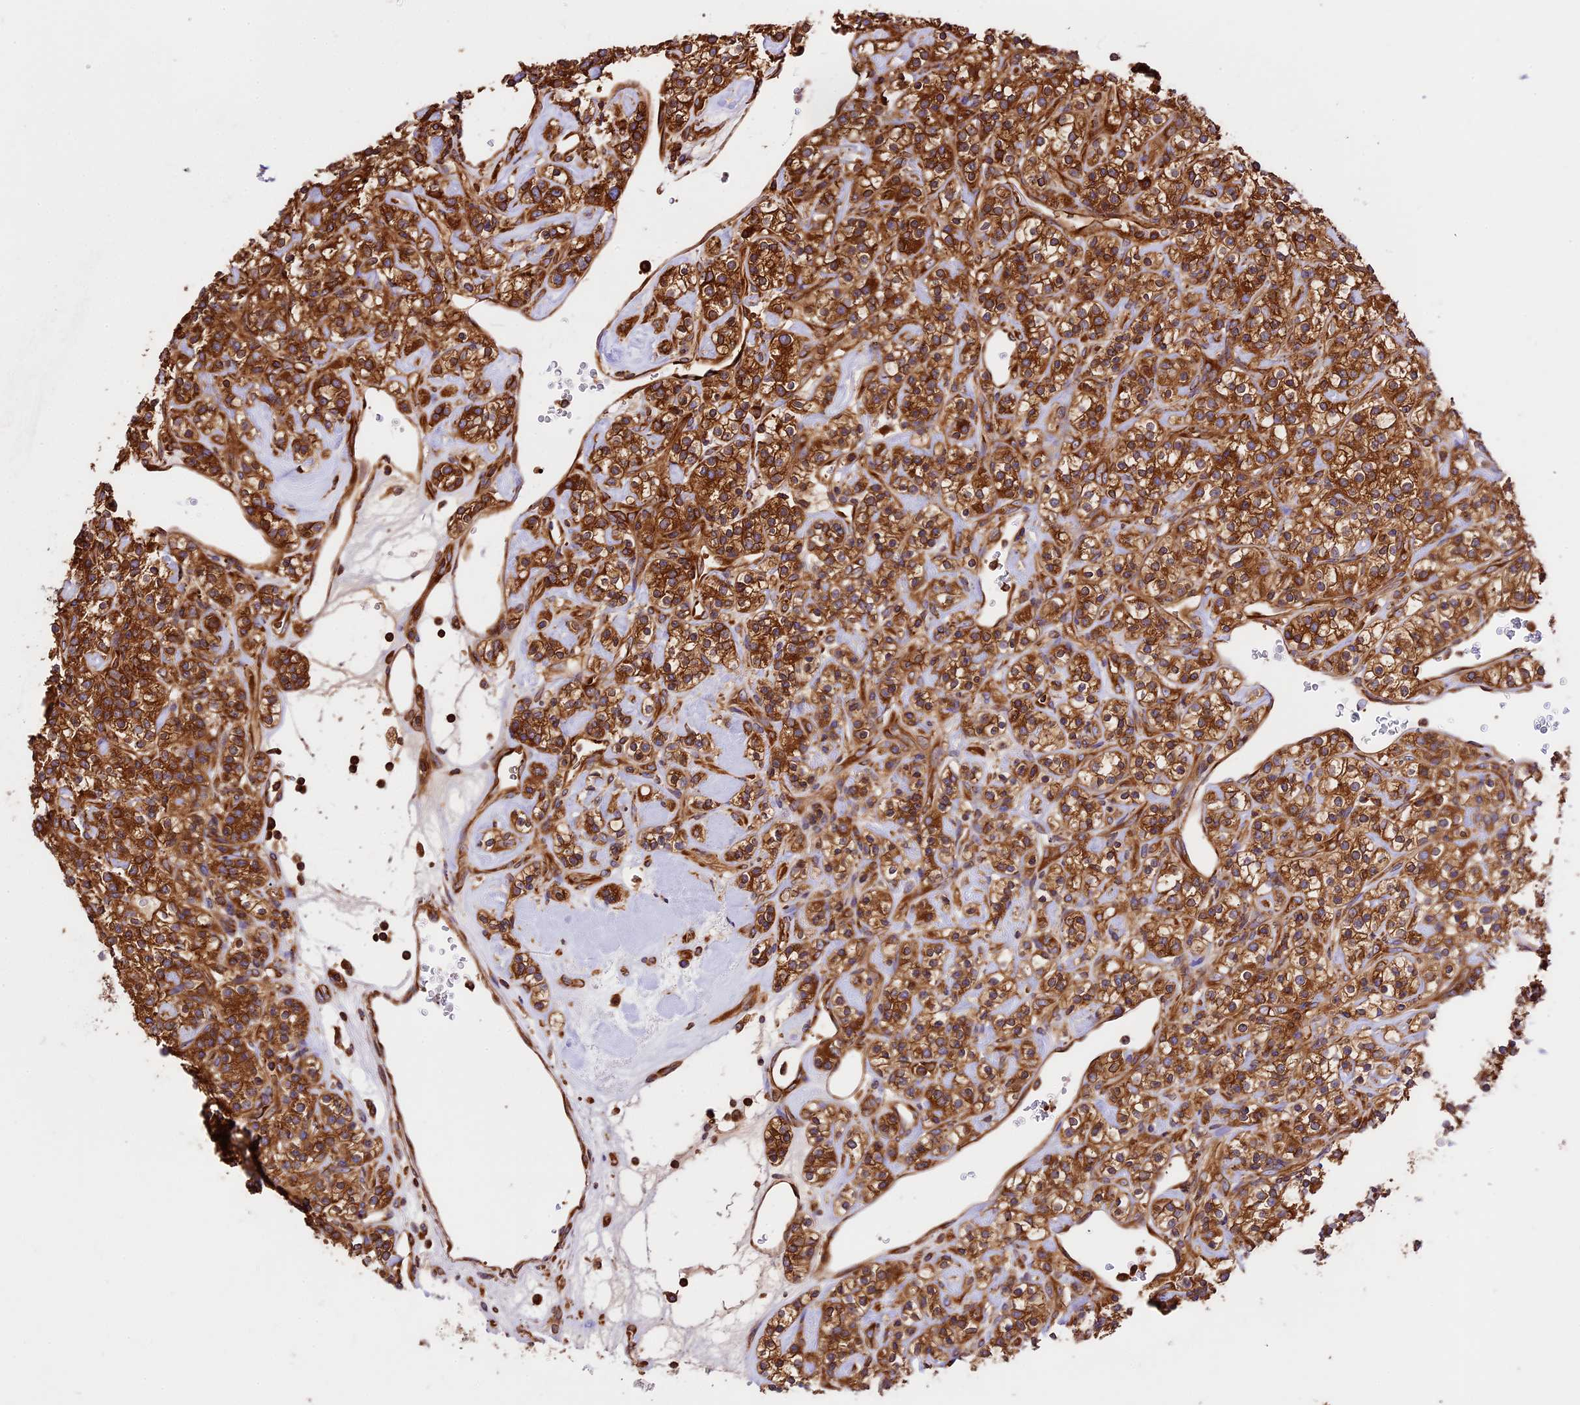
{"staining": {"intensity": "strong", "quantity": ">75%", "location": "cytoplasmic/membranous"}, "tissue": "renal cancer", "cell_type": "Tumor cells", "image_type": "cancer", "snomed": [{"axis": "morphology", "description": "Adenocarcinoma, NOS"}, {"axis": "topography", "description": "Kidney"}], "caption": "A high amount of strong cytoplasmic/membranous positivity is present in about >75% of tumor cells in renal adenocarcinoma tissue.", "gene": "KARS1", "patient": {"sex": "male", "age": 77}}